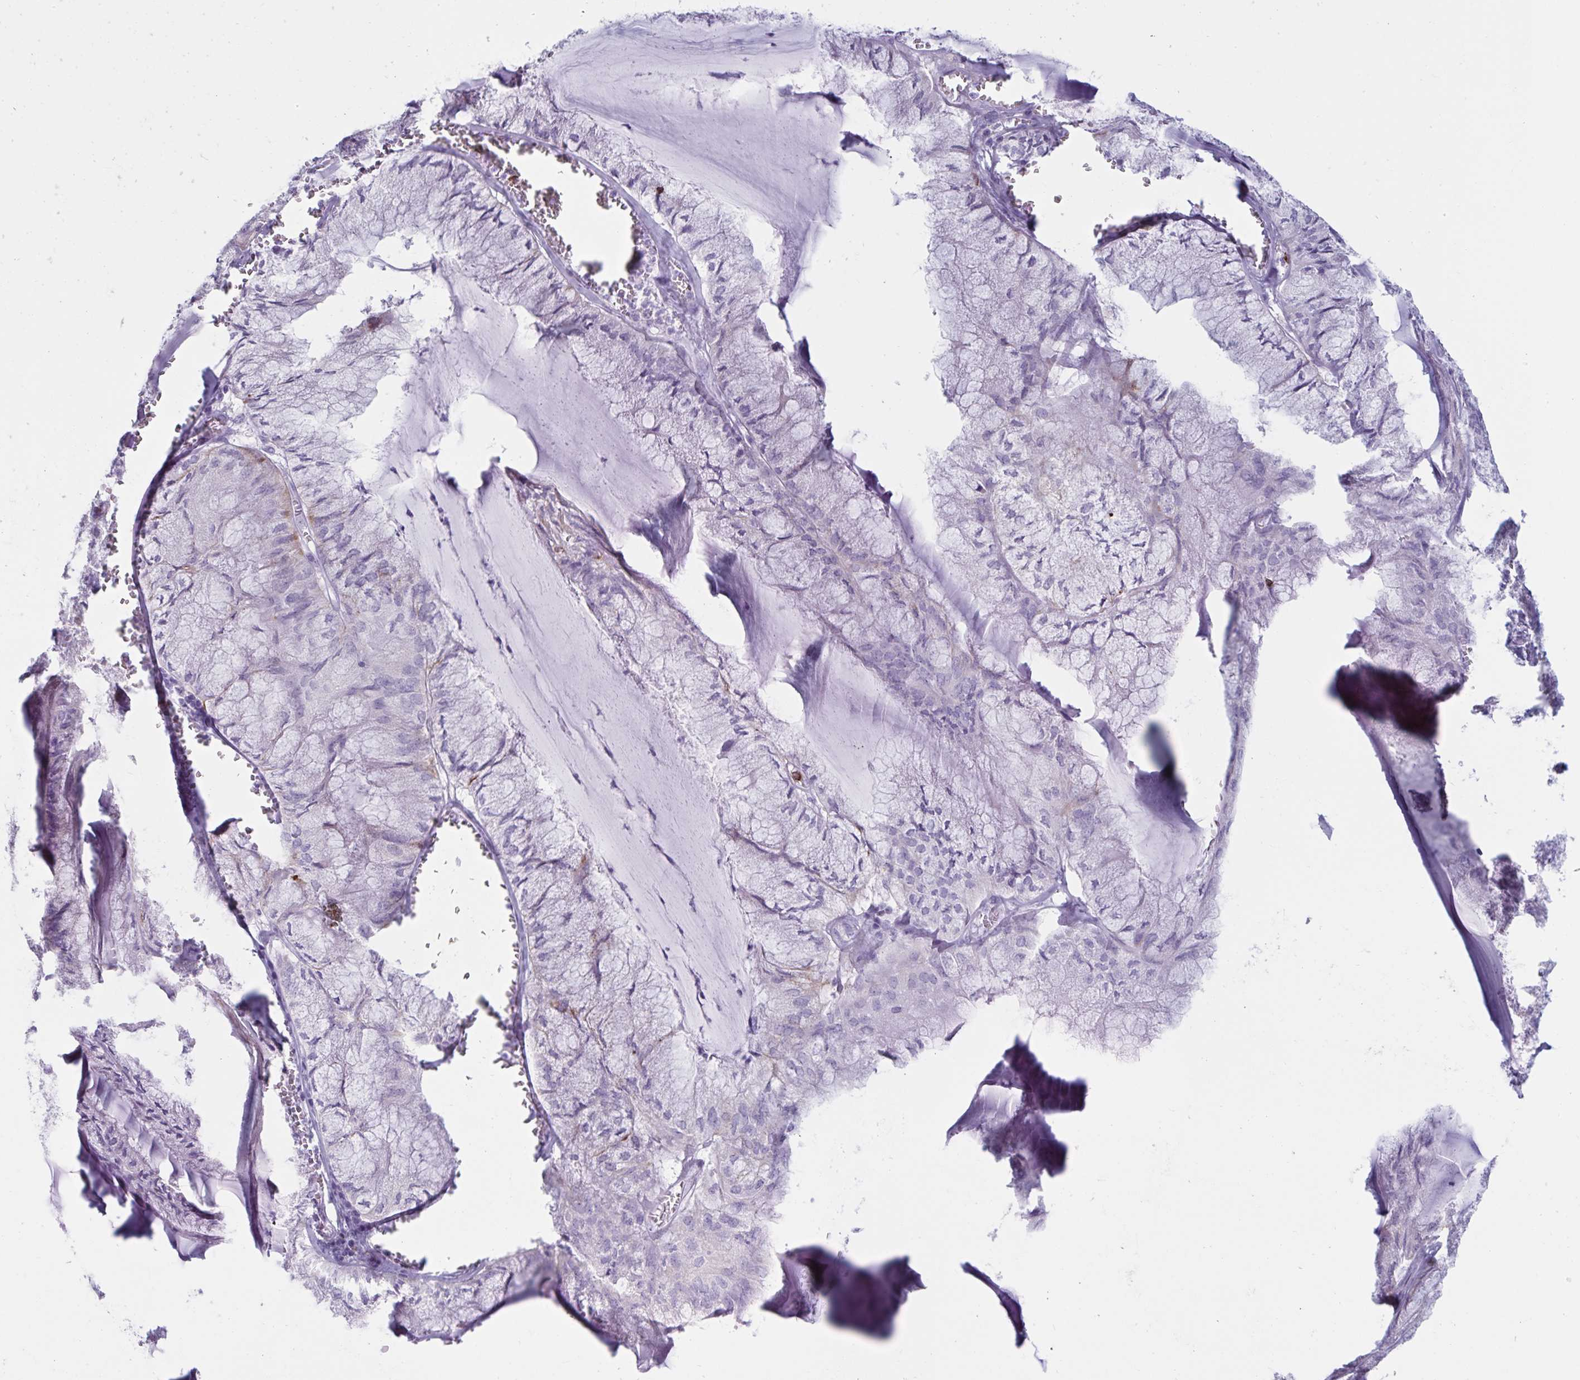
{"staining": {"intensity": "negative", "quantity": "none", "location": "none"}, "tissue": "endometrial cancer", "cell_type": "Tumor cells", "image_type": "cancer", "snomed": [{"axis": "morphology", "description": "Carcinoma, NOS"}, {"axis": "topography", "description": "Endometrium"}], "caption": "DAB immunohistochemical staining of carcinoma (endometrial) shows no significant expression in tumor cells.", "gene": "GNLY", "patient": {"sex": "female", "age": 62}}